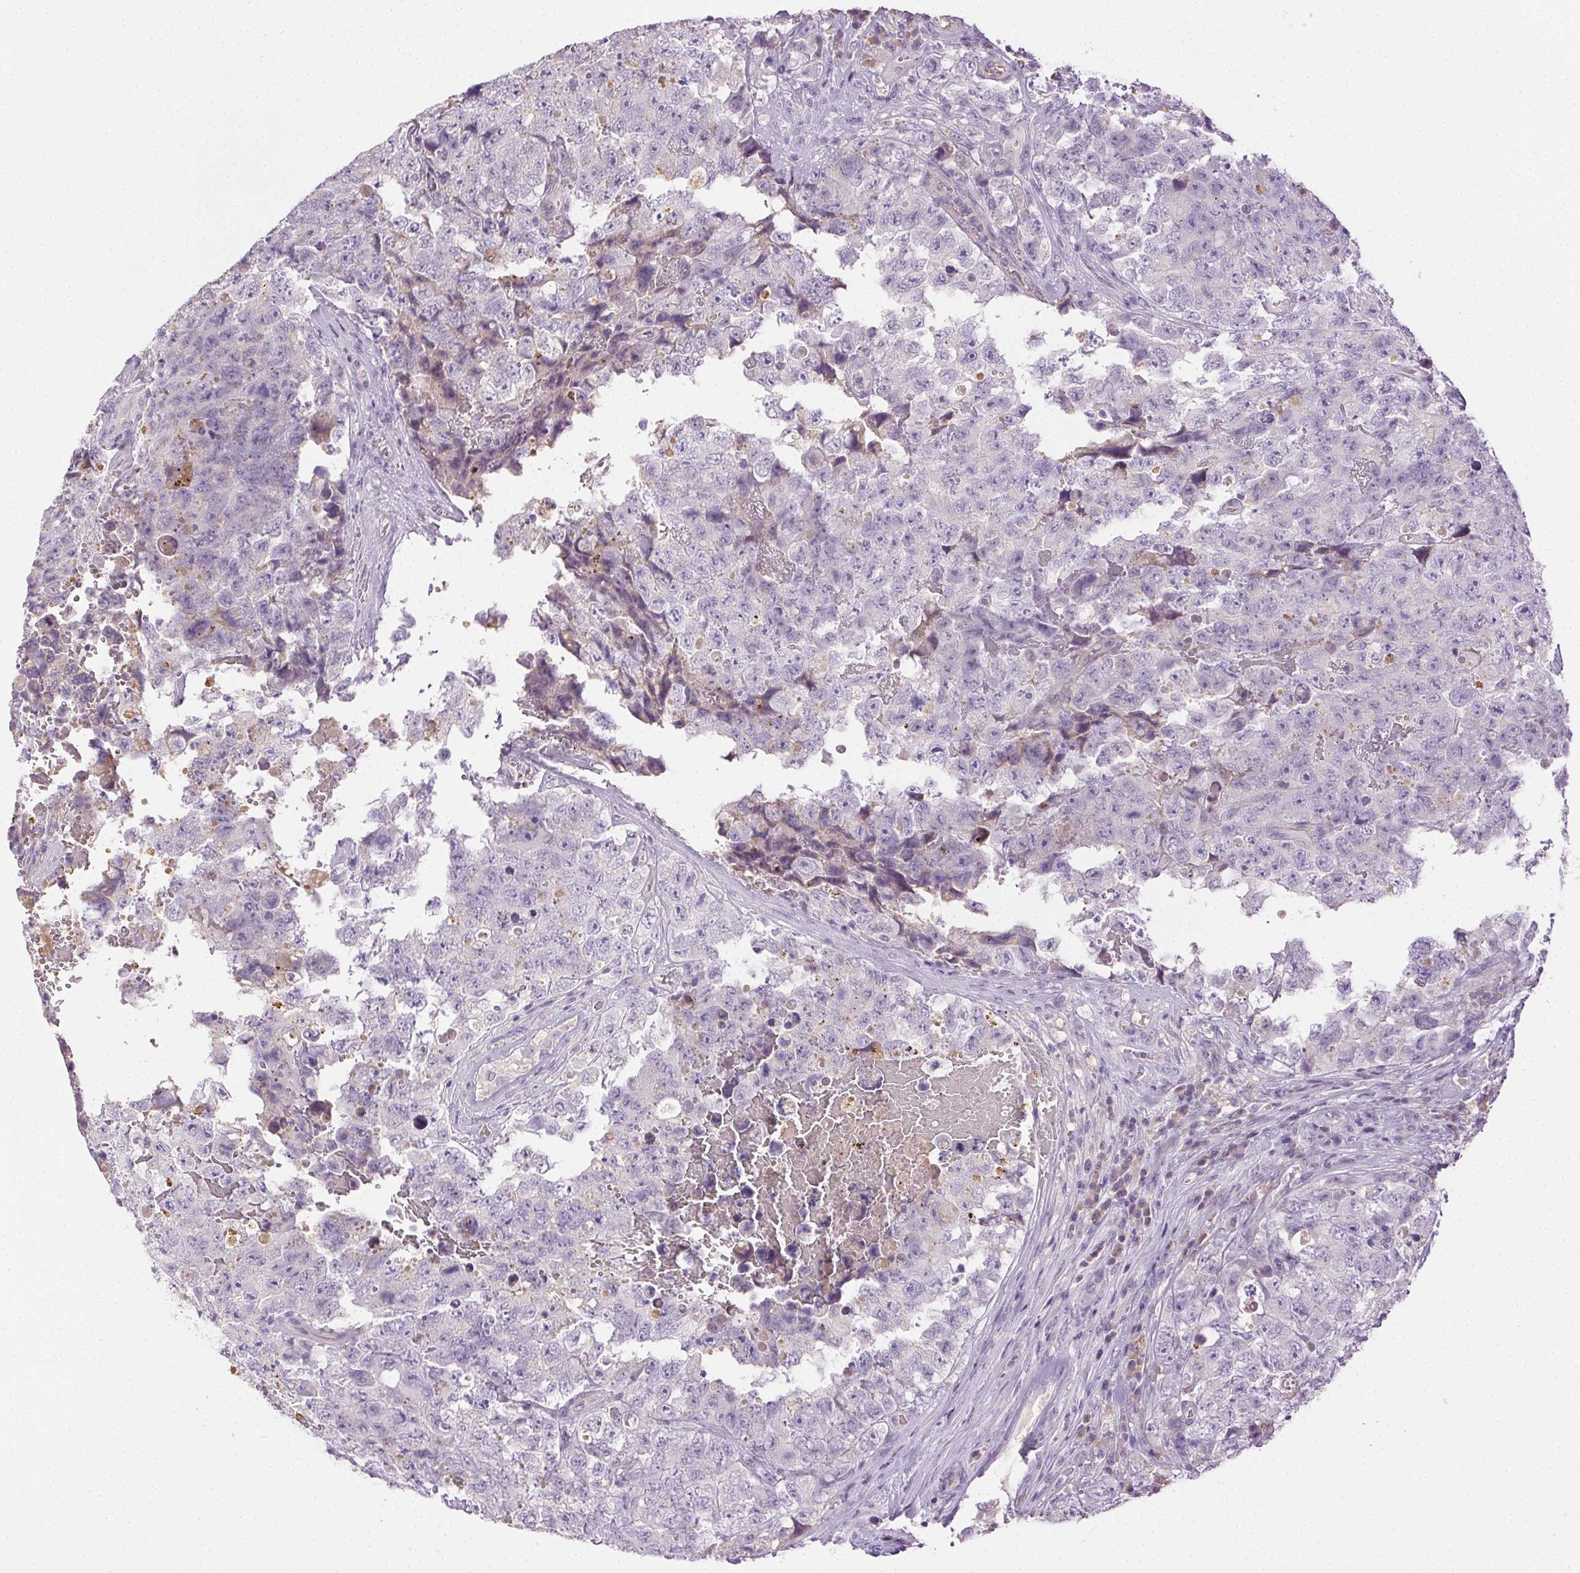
{"staining": {"intensity": "negative", "quantity": "none", "location": "none"}, "tissue": "testis cancer", "cell_type": "Tumor cells", "image_type": "cancer", "snomed": [{"axis": "morphology", "description": "Carcinoma, Embryonal, NOS"}, {"axis": "topography", "description": "Testis"}], "caption": "DAB immunohistochemical staining of embryonal carcinoma (testis) shows no significant positivity in tumor cells.", "gene": "BPIFB2", "patient": {"sex": "male", "age": 18}}